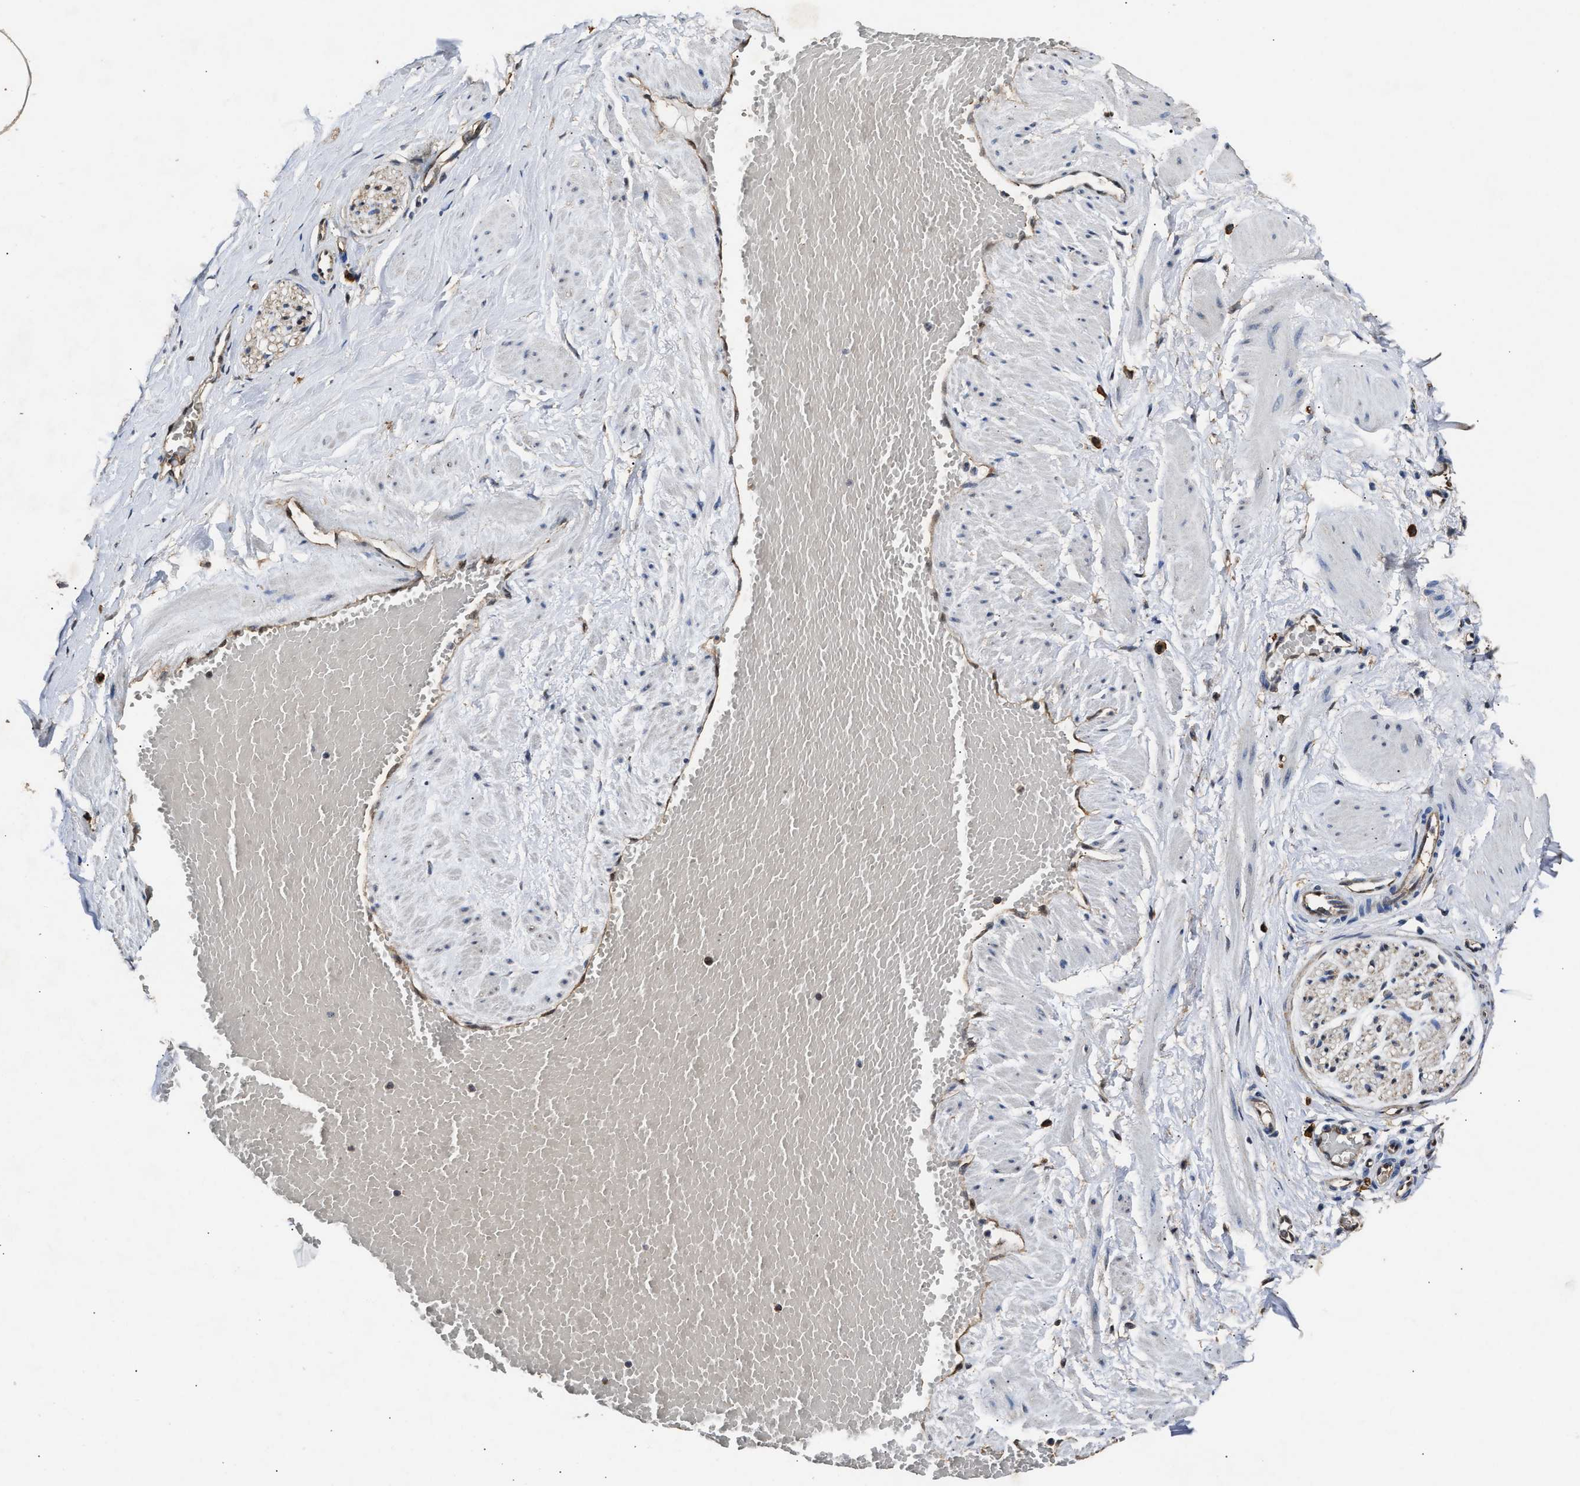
{"staining": {"intensity": "moderate", "quantity": ">75%", "location": "cytoplasmic/membranous"}, "tissue": "adipose tissue", "cell_type": "Adipocytes", "image_type": "normal", "snomed": [{"axis": "morphology", "description": "Normal tissue, NOS"}, {"axis": "topography", "description": "Soft tissue"}, {"axis": "topography", "description": "Vascular tissue"}], "caption": "This histopathology image shows immunohistochemistry (IHC) staining of benign adipose tissue, with medium moderate cytoplasmic/membranous staining in about >75% of adipocytes.", "gene": "YWHAE", "patient": {"sex": "female", "age": 35}}